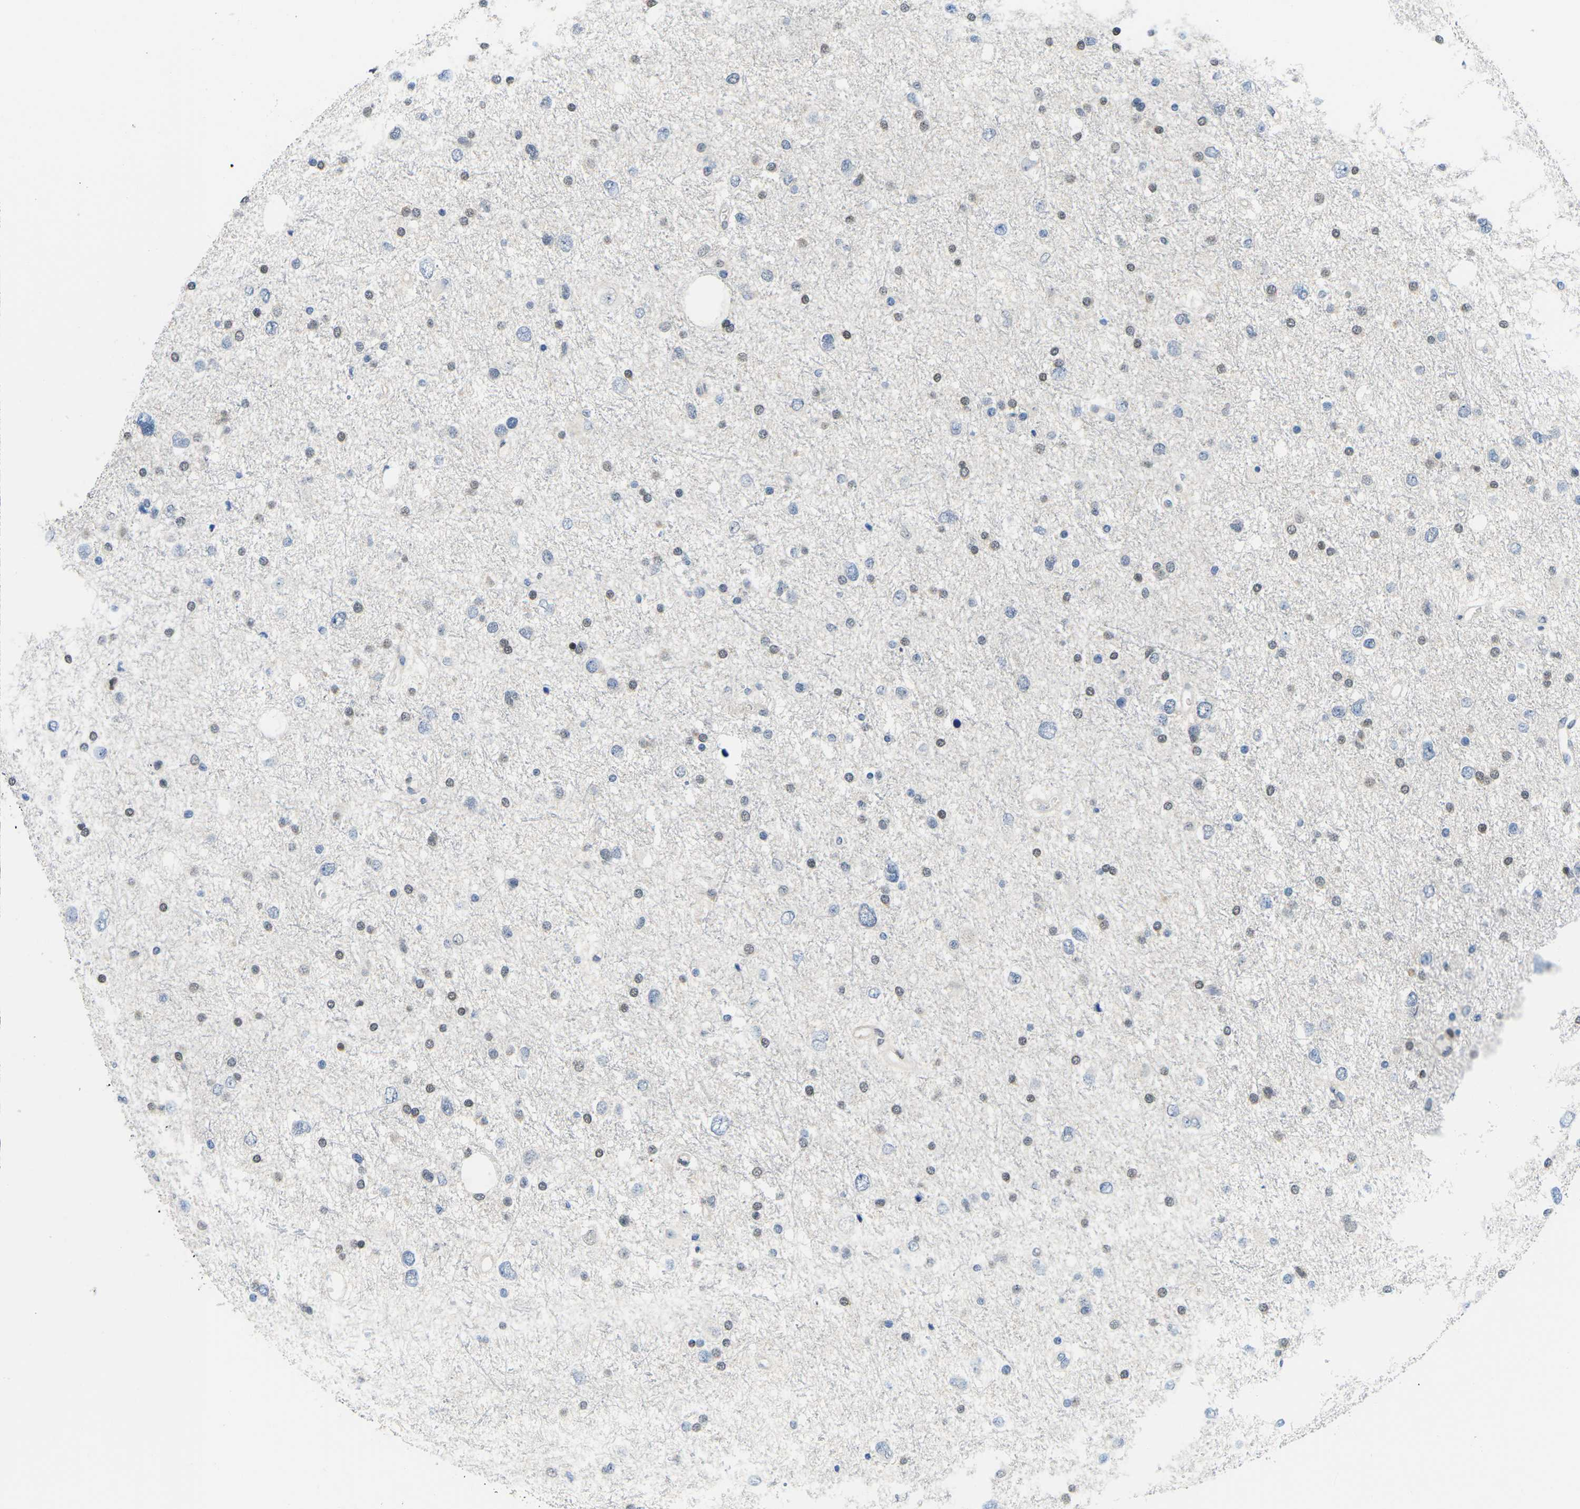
{"staining": {"intensity": "weak", "quantity": "<25%", "location": "nuclear"}, "tissue": "glioma", "cell_type": "Tumor cells", "image_type": "cancer", "snomed": [{"axis": "morphology", "description": "Glioma, malignant, Low grade"}, {"axis": "topography", "description": "Brain"}], "caption": "This is an immunohistochemistry (IHC) photomicrograph of human glioma. There is no positivity in tumor cells.", "gene": "UBA7", "patient": {"sex": "female", "age": 37}}